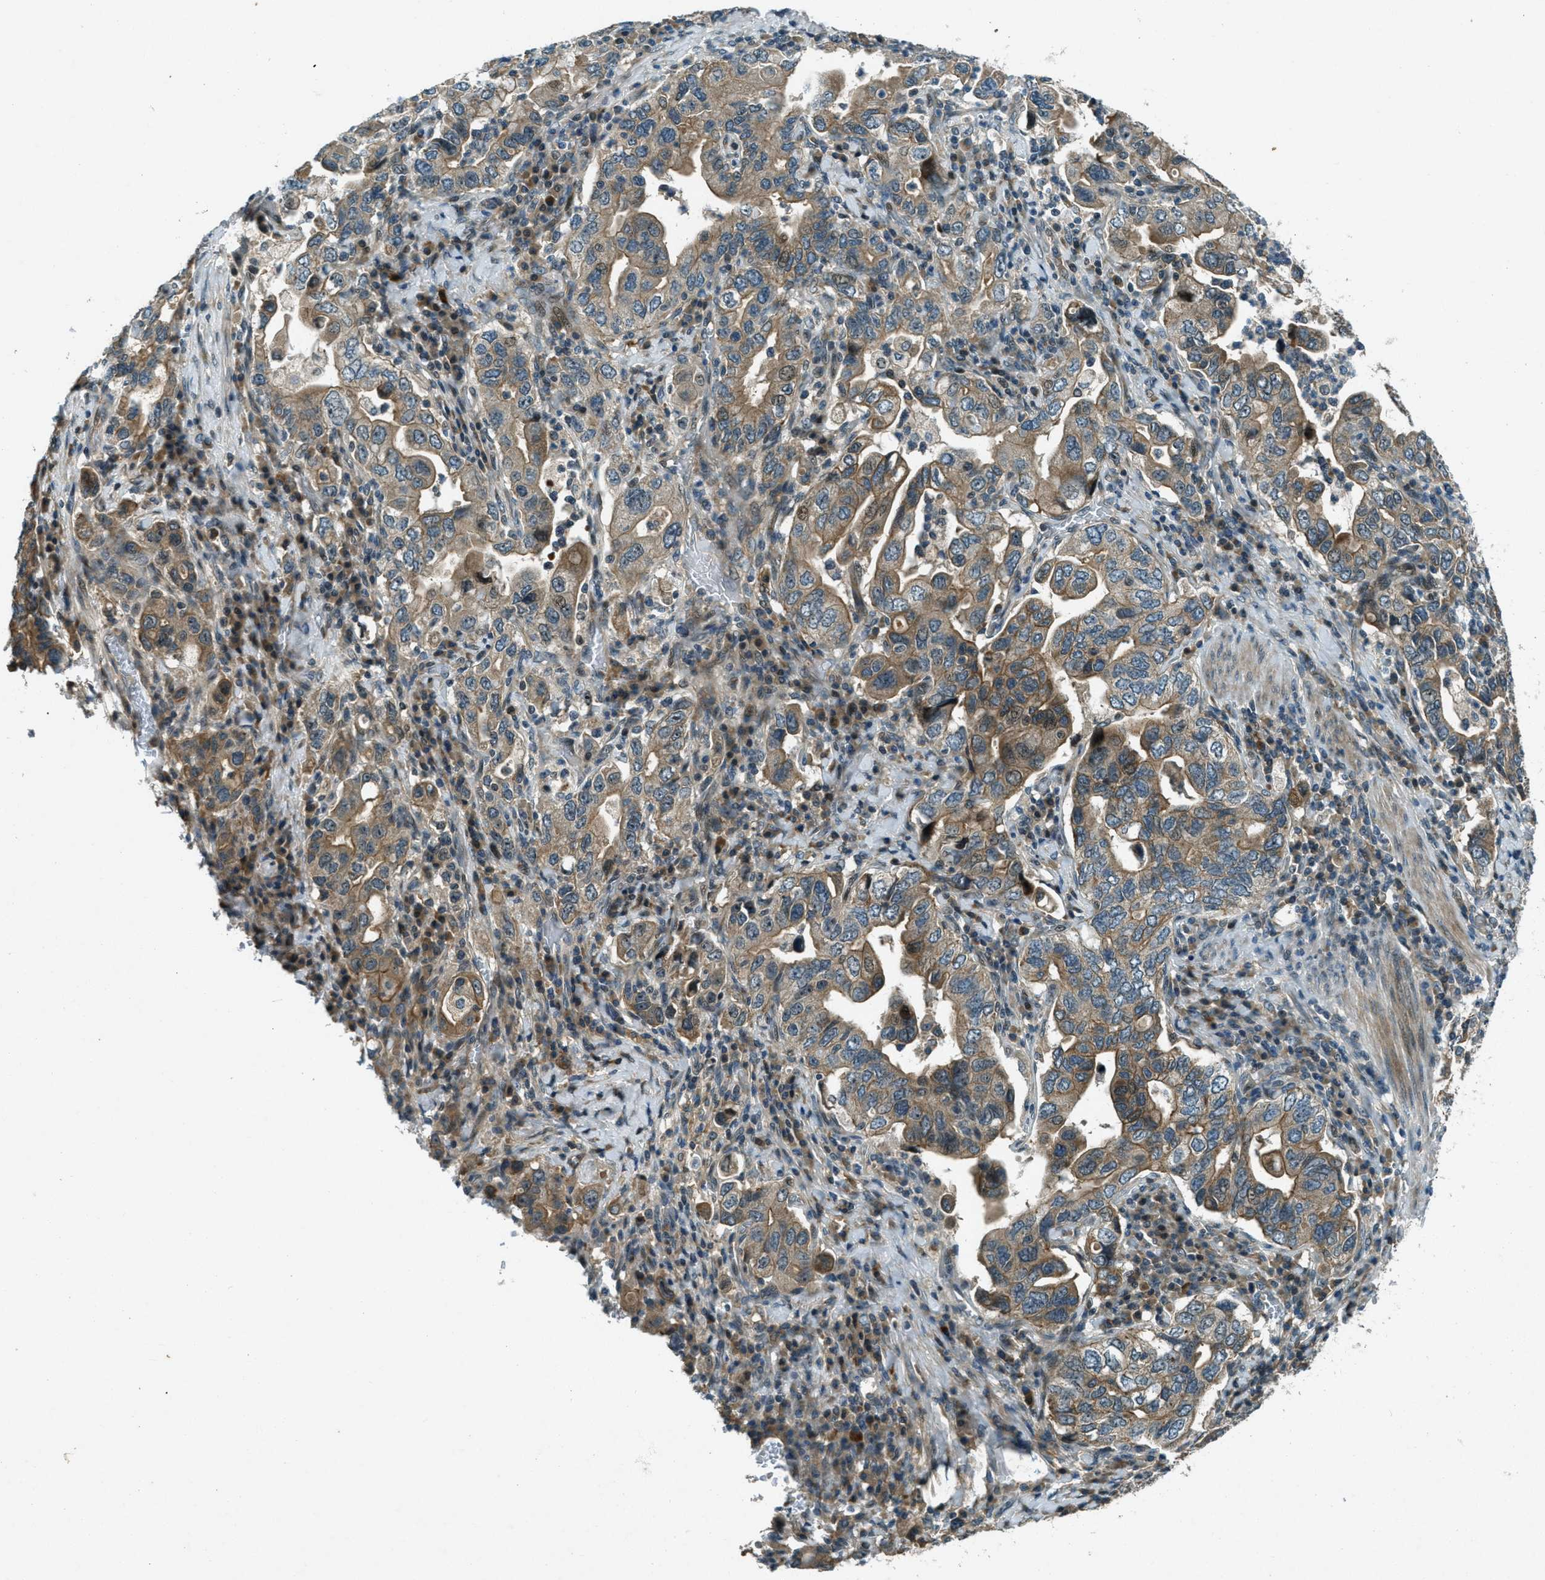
{"staining": {"intensity": "moderate", "quantity": ">75%", "location": "cytoplasmic/membranous"}, "tissue": "stomach cancer", "cell_type": "Tumor cells", "image_type": "cancer", "snomed": [{"axis": "morphology", "description": "Adenocarcinoma, NOS"}, {"axis": "topography", "description": "Stomach, upper"}], "caption": "Protein expression analysis of human stomach adenocarcinoma reveals moderate cytoplasmic/membranous expression in approximately >75% of tumor cells.", "gene": "STK11", "patient": {"sex": "male", "age": 62}}